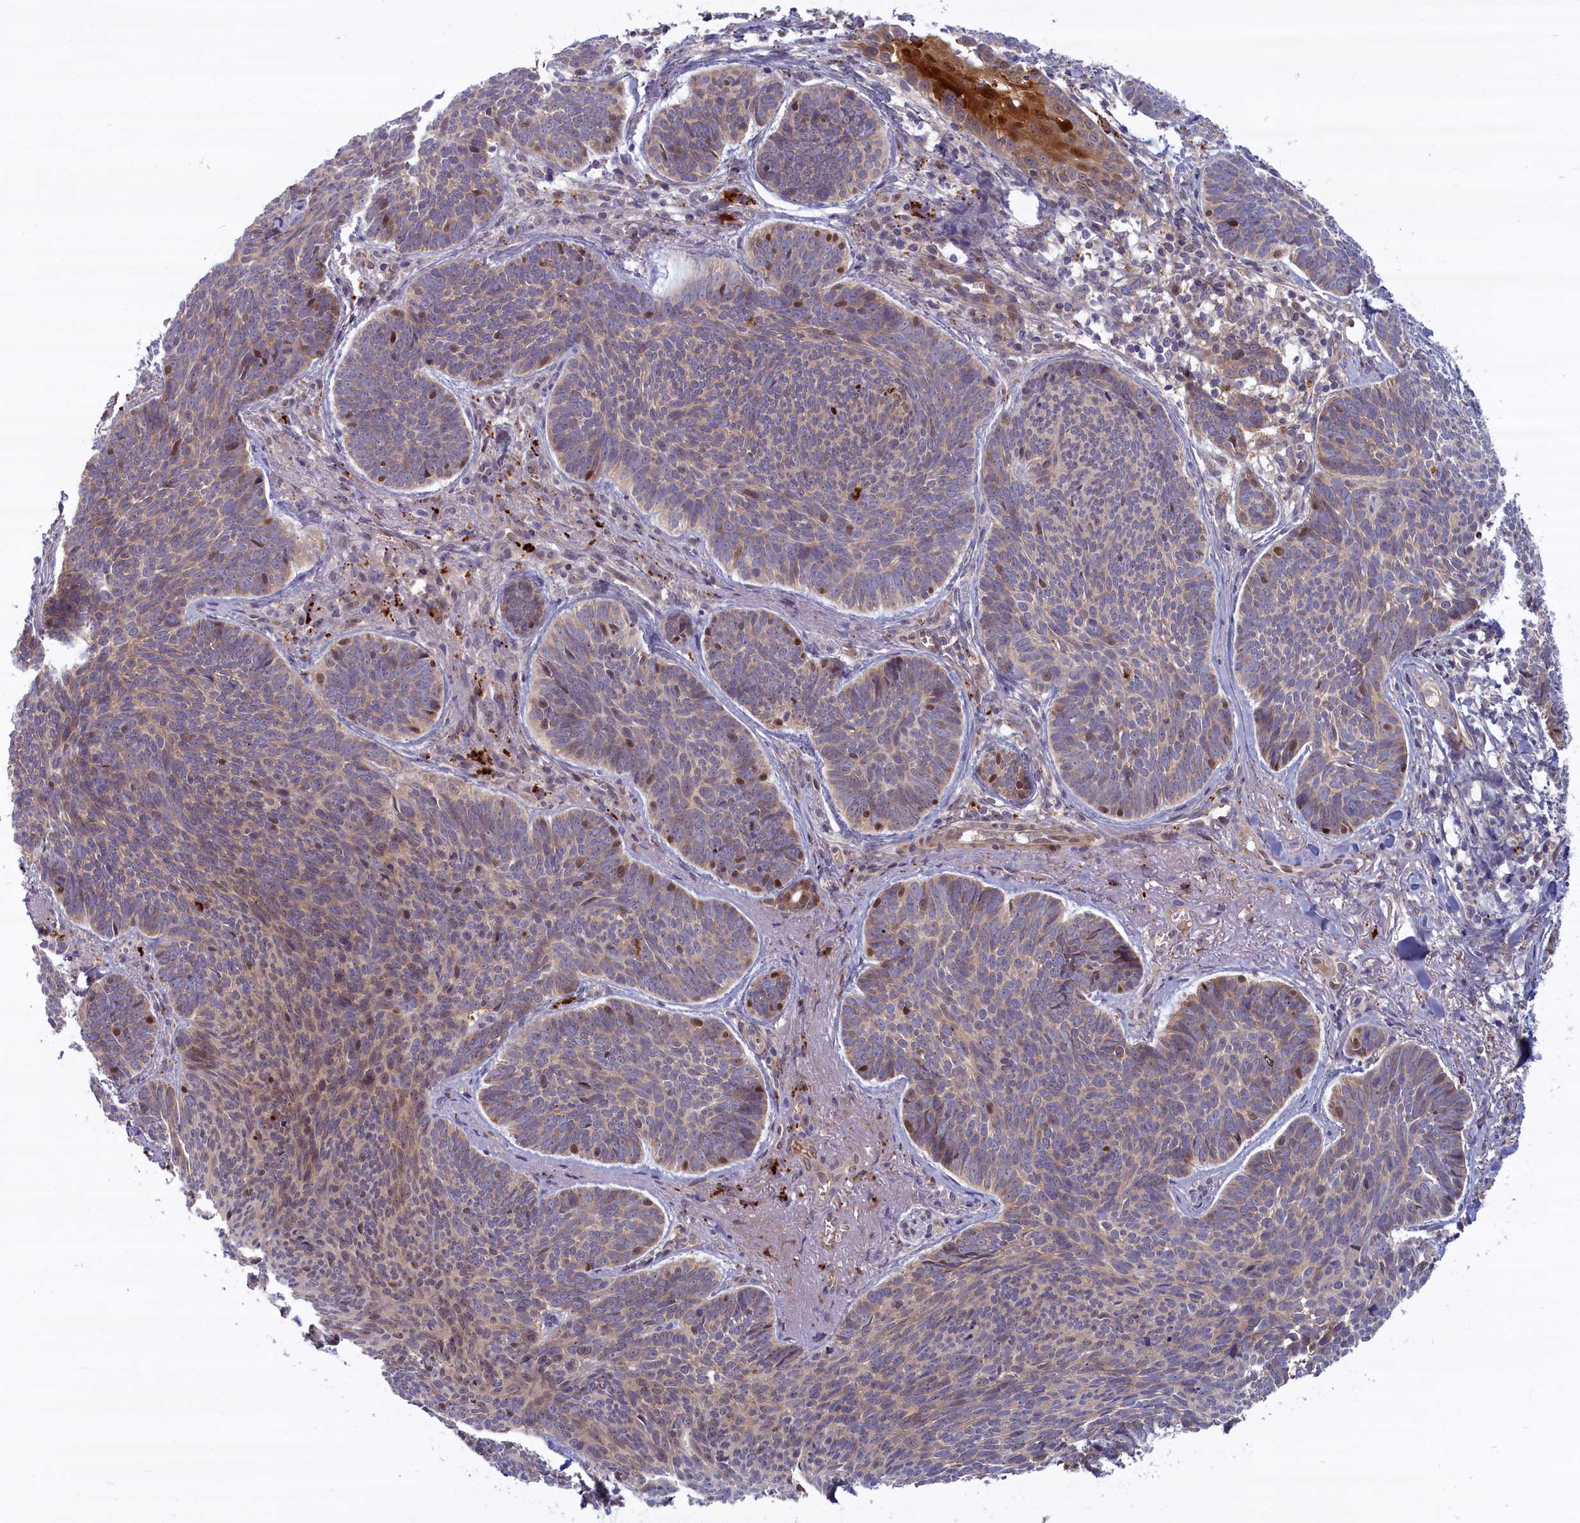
{"staining": {"intensity": "moderate", "quantity": "<25%", "location": "nuclear"}, "tissue": "skin cancer", "cell_type": "Tumor cells", "image_type": "cancer", "snomed": [{"axis": "morphology", "description": "Basal cell carcinoma"}, {"axis": "topography", "description": "Skin"}], "caption": "Protein staining reveals moderate nuclear positivity in about <25% of tumor cells in skin cancer (basal cell carcinoma). The protein of interest is shown in brown color, while the nuclei are stained blue.", "gene": "FCSK", "patient": {"sex": "female", "age": 74}}